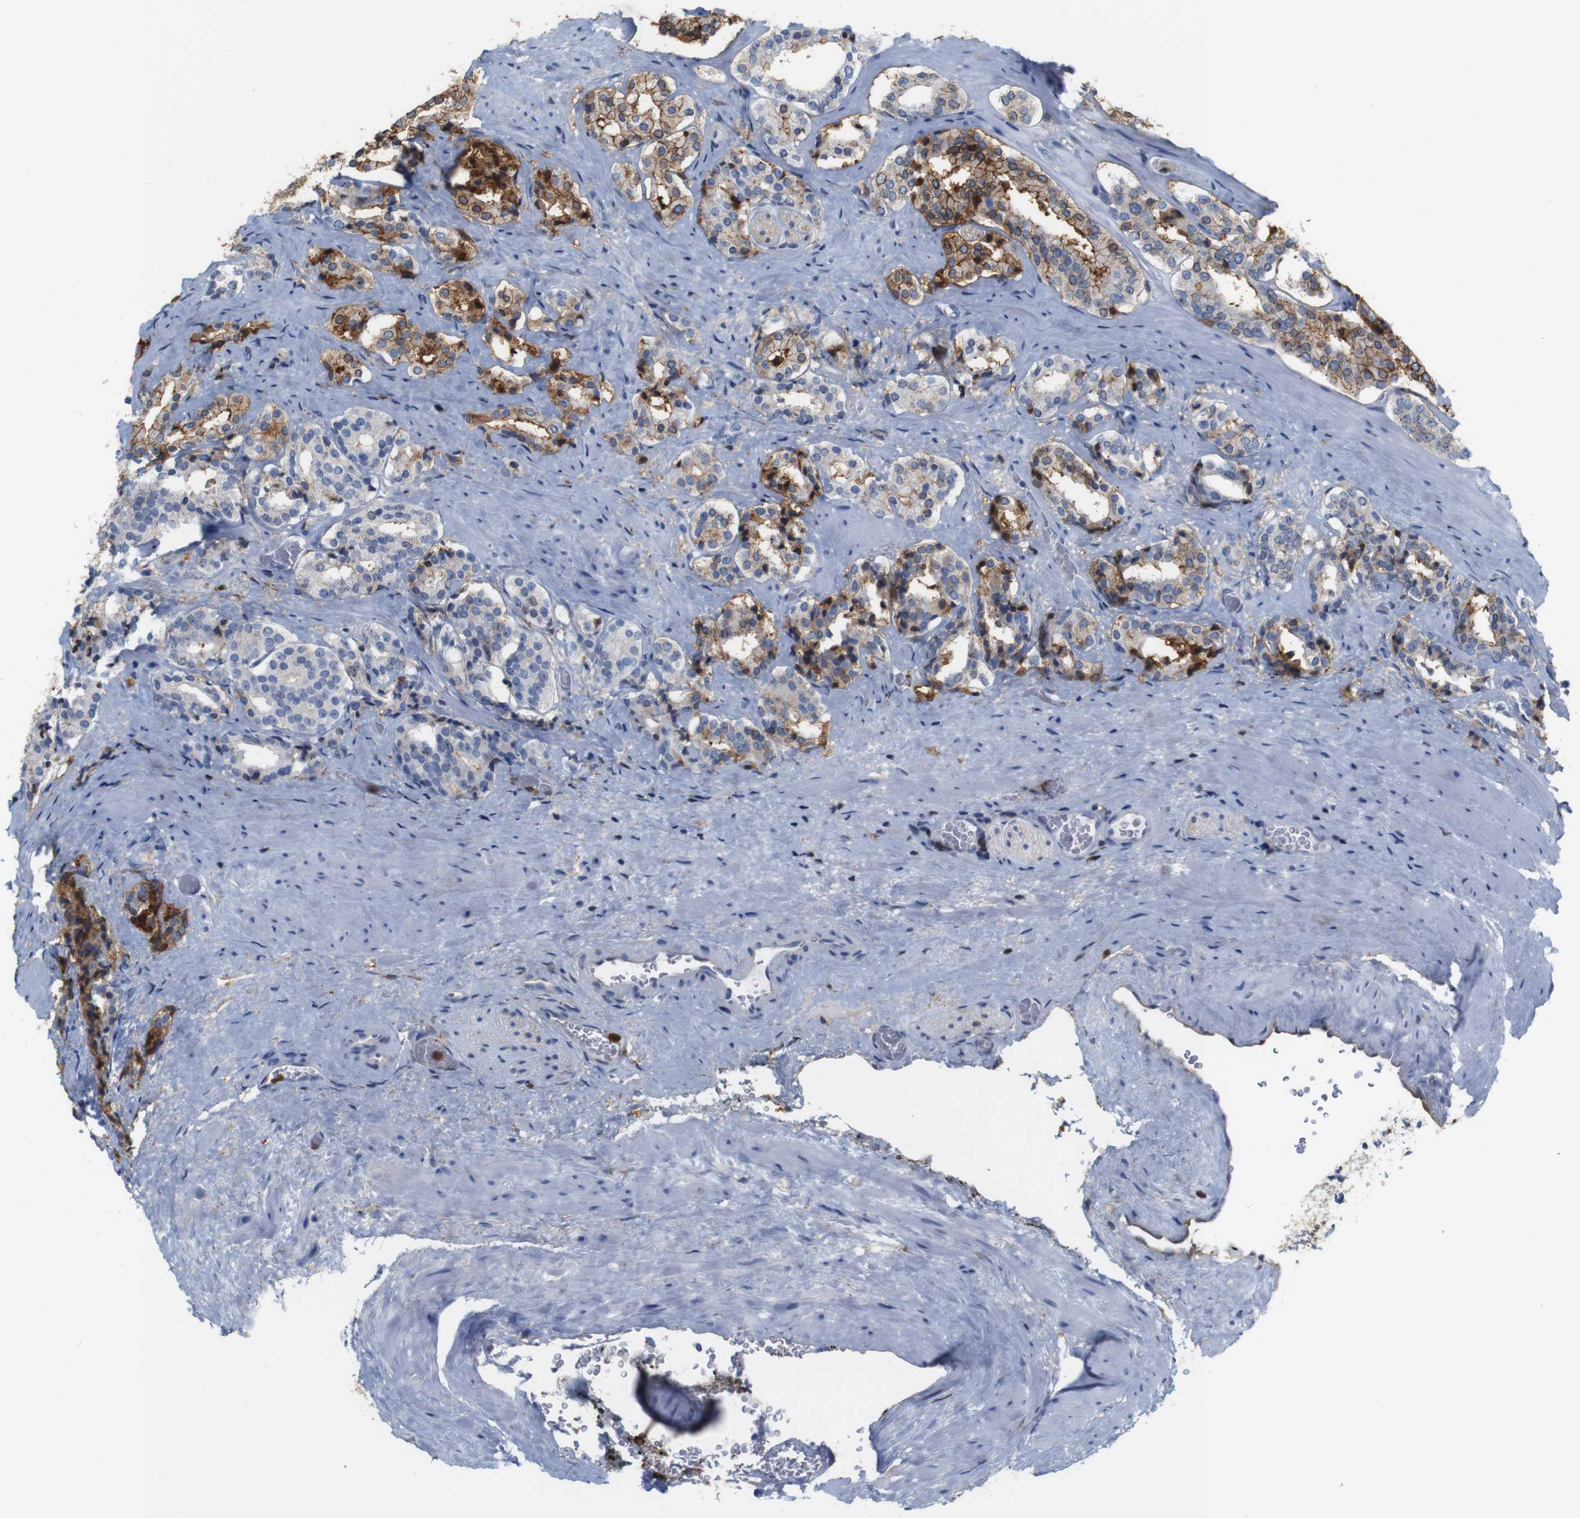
{"staining": {"intensity": "moderate", "quantity": "25%-75%", "location": "cytoplasmic/membranous"}, "tissue": "prostate cancer", "cell_type": "Tumor cells", "image_type": "cancer", "snomed": [{"axis": "morphology", "description": "Adenocarcinoma, High grade"}, {"axis": "topography", "description": "Prostate"}], "caption": "Prostate cancer (high-grade adenocarcinoma) stained for a protein (brown) exhibits moderate cytoplasmic/membranous positive expression in approximately 25%-75% of tumor cells.", "gene": "ANXA1", "patient": {"sex": "male", "age": 60}}